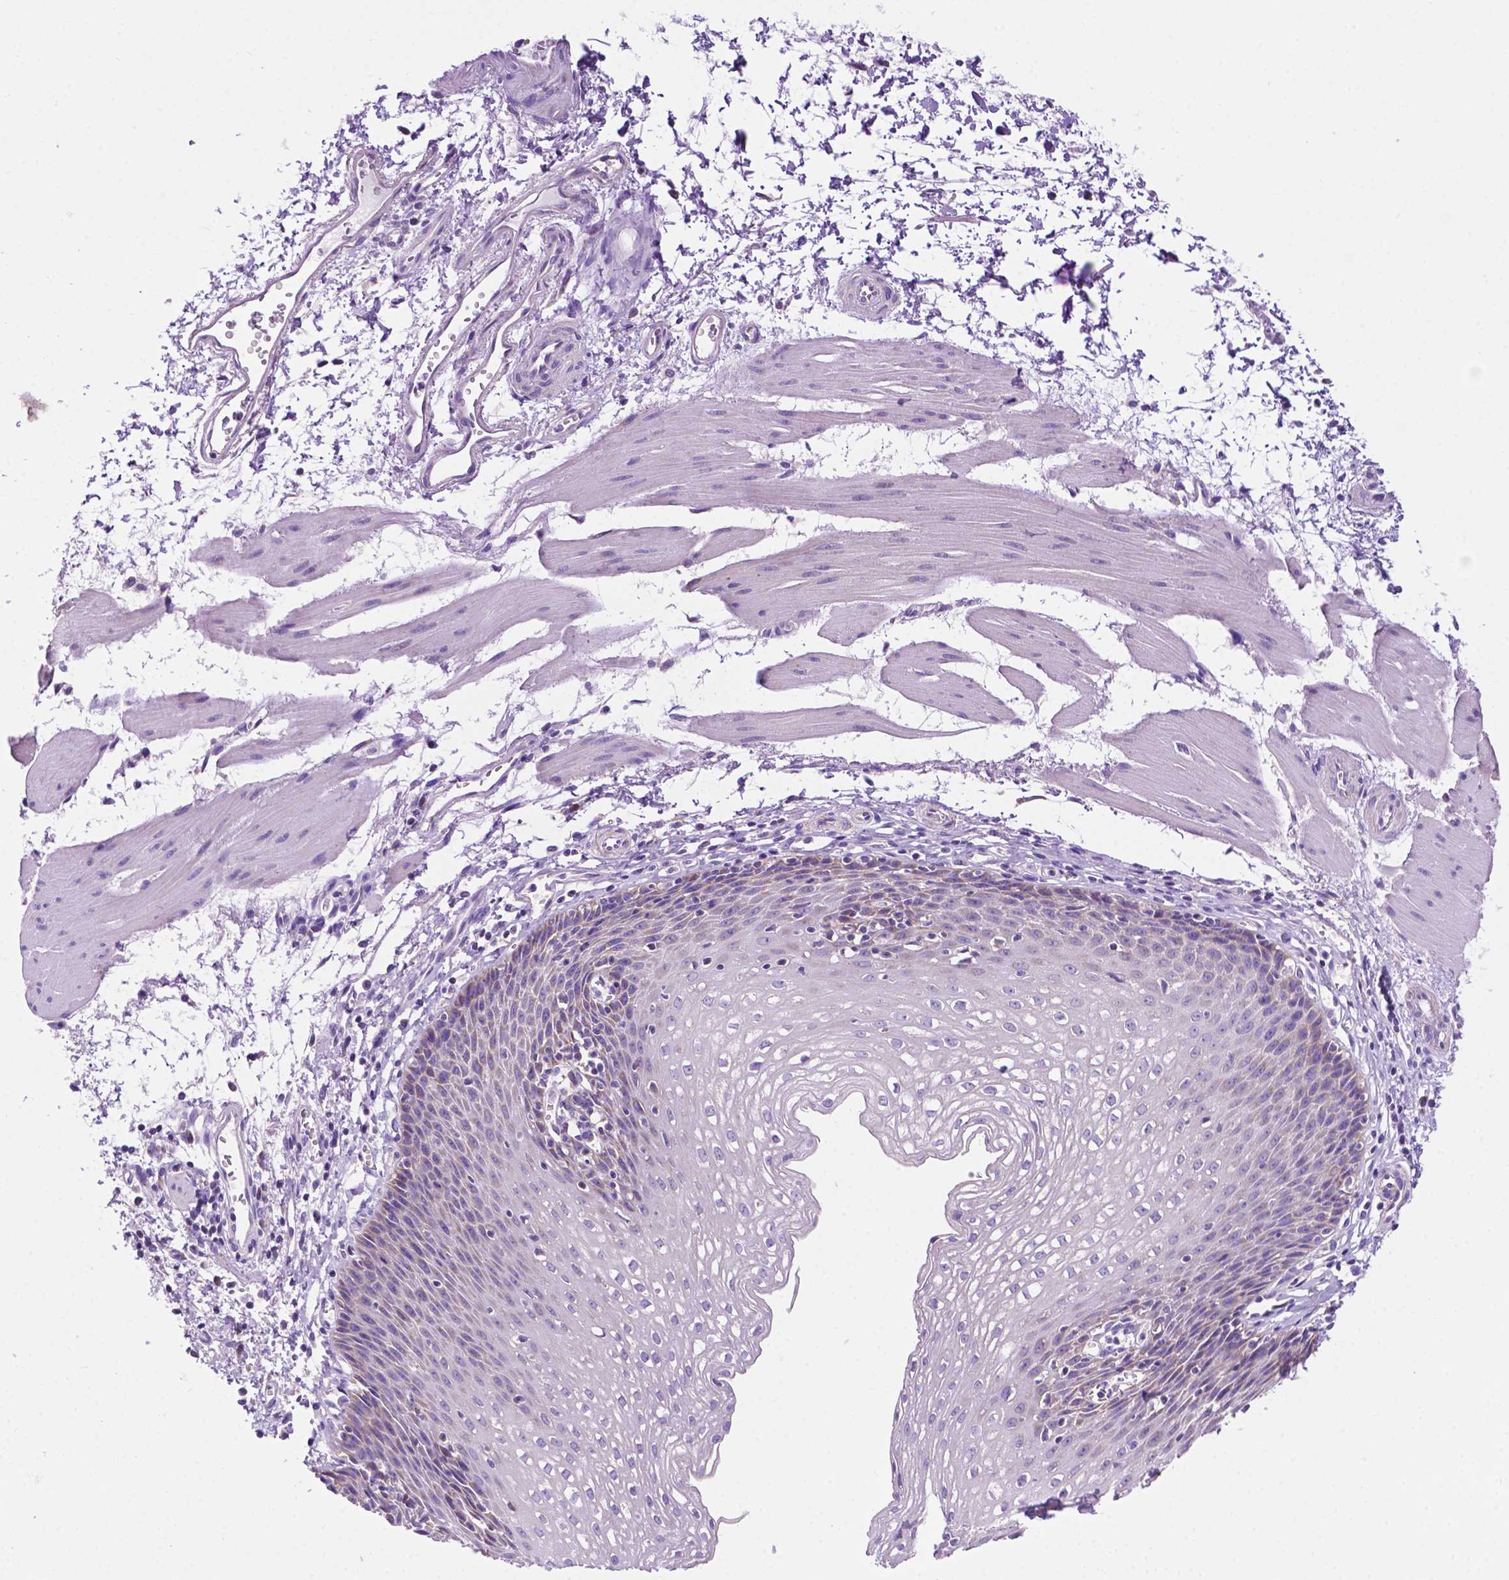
{"staining": {"intensity": "weak", "quantity": "<25%", "location": "cytoplasmic/membranous"}, "tissue": "esophagus", "cell_type": "Squamous epithelial cells", "image_type": "normal", "snomed": [{"axis": "morphology", "description": "Normal tissue, NOS"}, {"axis": "topography", "description": "Esophagus"}], "caption": "This is a histopathology image of immunohistochemistry staining of normal esophagus, which shows no staining in squamous epithelial cells. The staining was performed using DAB (3,3'-diaminobenzidine) to visualize the protein expression in brown, while the nuclei were stained in blue with hematoxylin (Magnification: 20x).", "gene": "PHYHIP", "patient": {"sex": "female", "age": 64}}